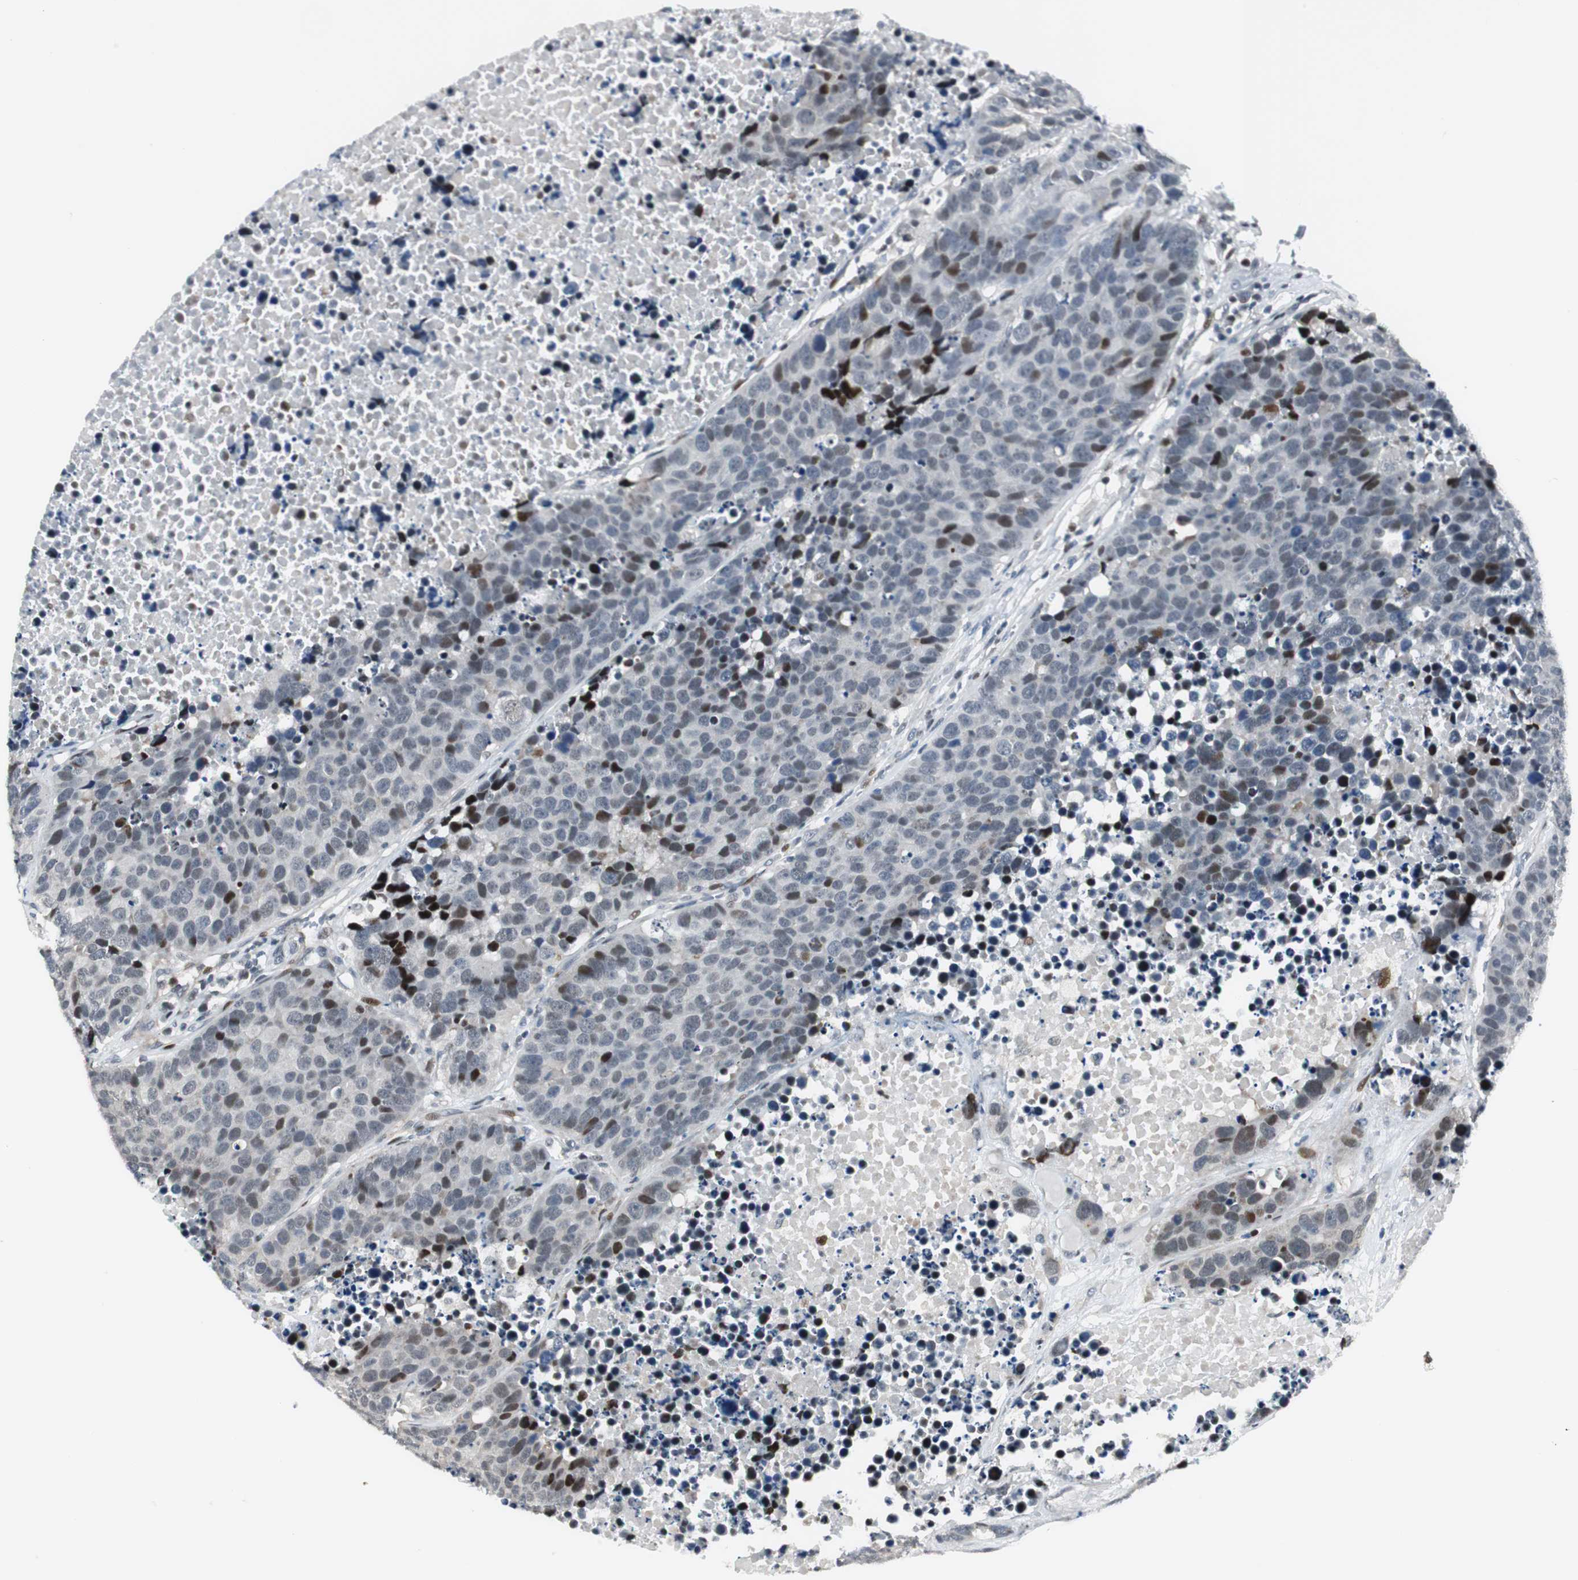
{"staining": {"intensity": "moderate", "quantity": "<25%", "location": "nuclear"}, "tissue": "carcinoid", "cell_type": "Tumor cells", "image_type": "cancer", "snomed": [{"axis": "morphology", "description": "Carcinoid, malignant, NOS"}, {"axis": "topography", "description": "Lung"}], "caption": "A low amount of moderate nuclear staining is present in about <25% of tumor cells in carcinoid tissue.", "gene": "RAD1", "patient": {"sex": "male", "age": 60}}